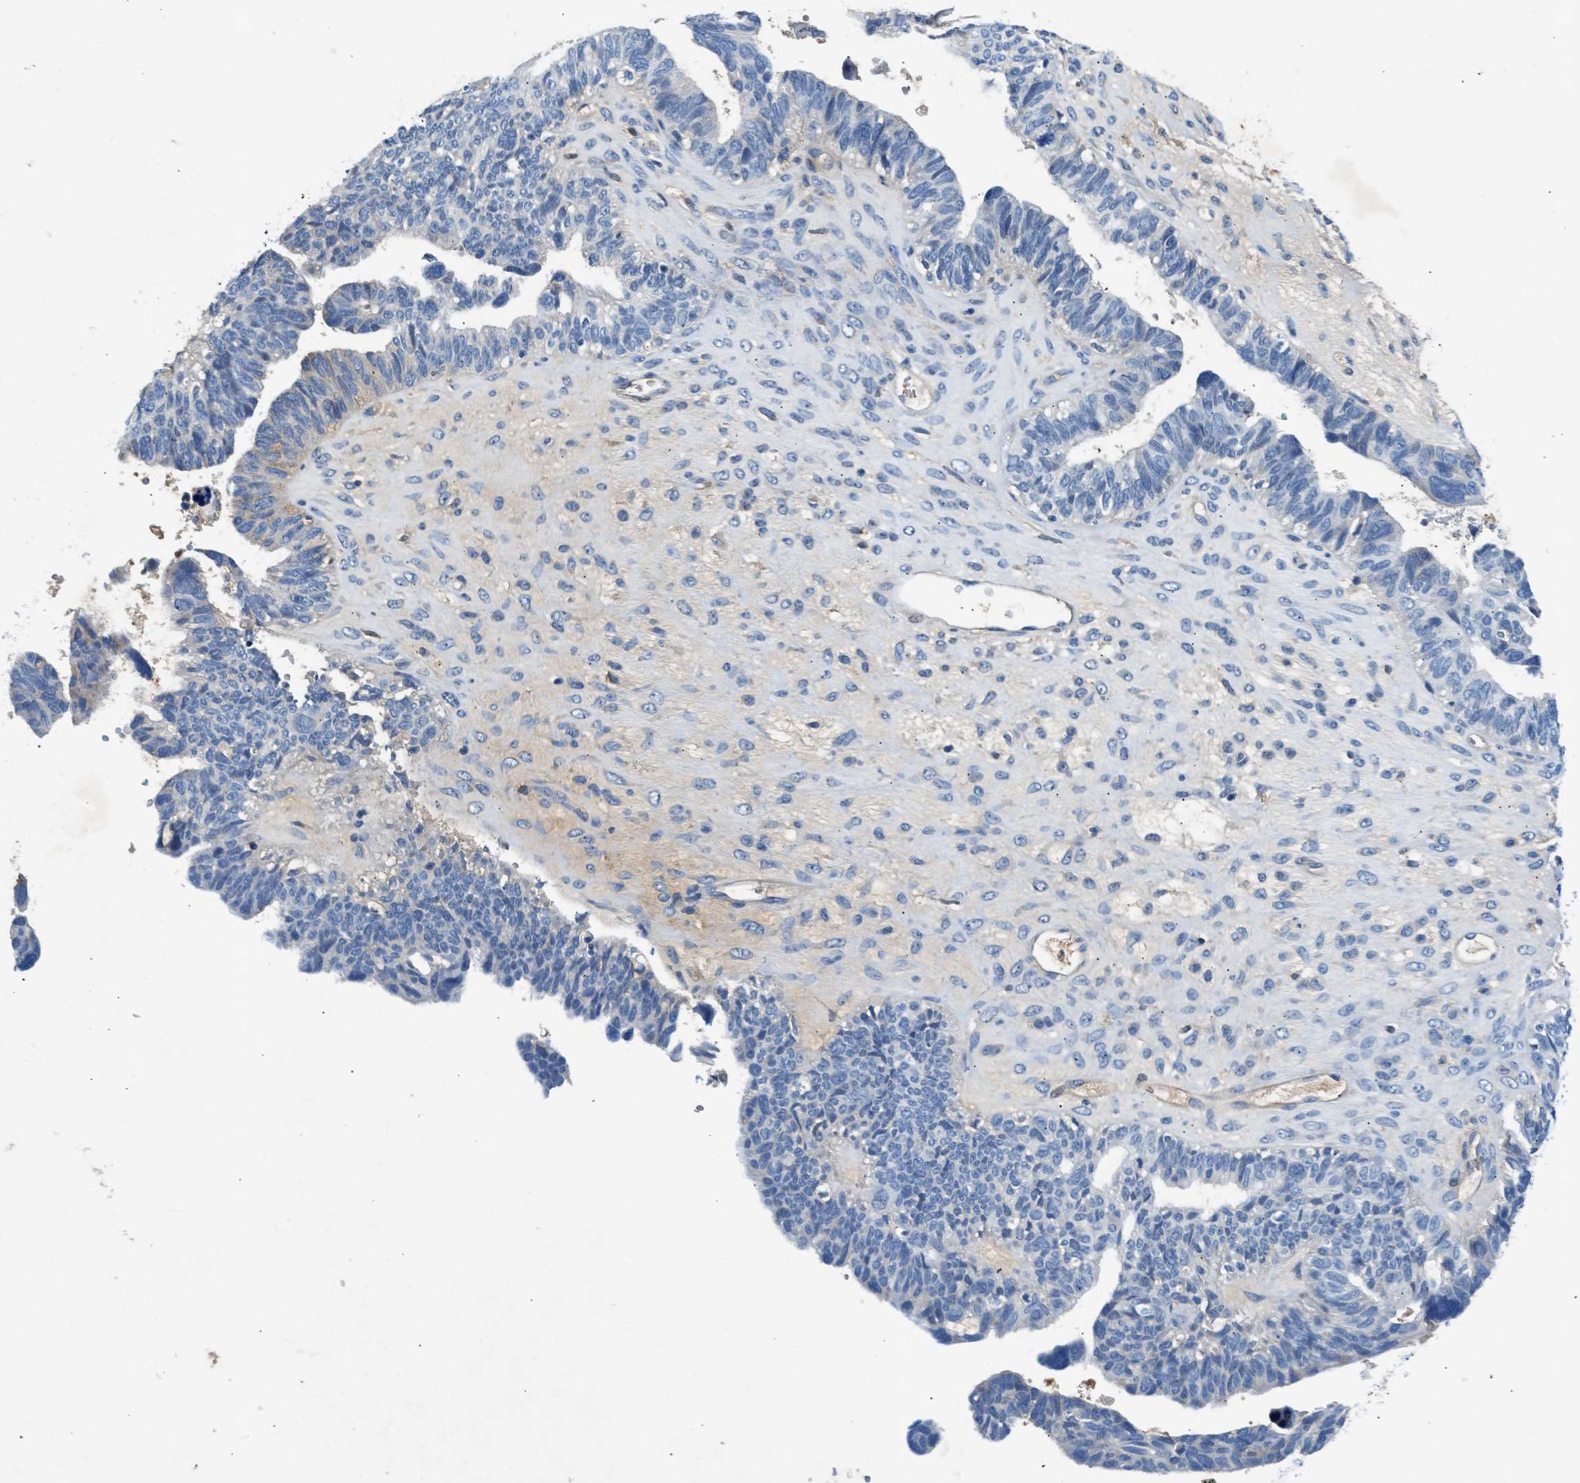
{"staining": {"intensity": "negative", "quantity": "none", "location": "none"}, "tissue": "ovarian cancer", "cell_type": "Tumor cells", "image_type": "cancer", "snomed": [{"axis": "morphology", "description": "Cystadenocarcinoma, serous, NOS"}, {"axis": "topography", "description": "Ovary"}], "caption": "The immunohistochemistry (IHC) micrograph has no significant expression in tumor cells of ovarian cancer tissue.", "gene": "RWDD2B", "patient": {"sex": "female", "age": 79}}